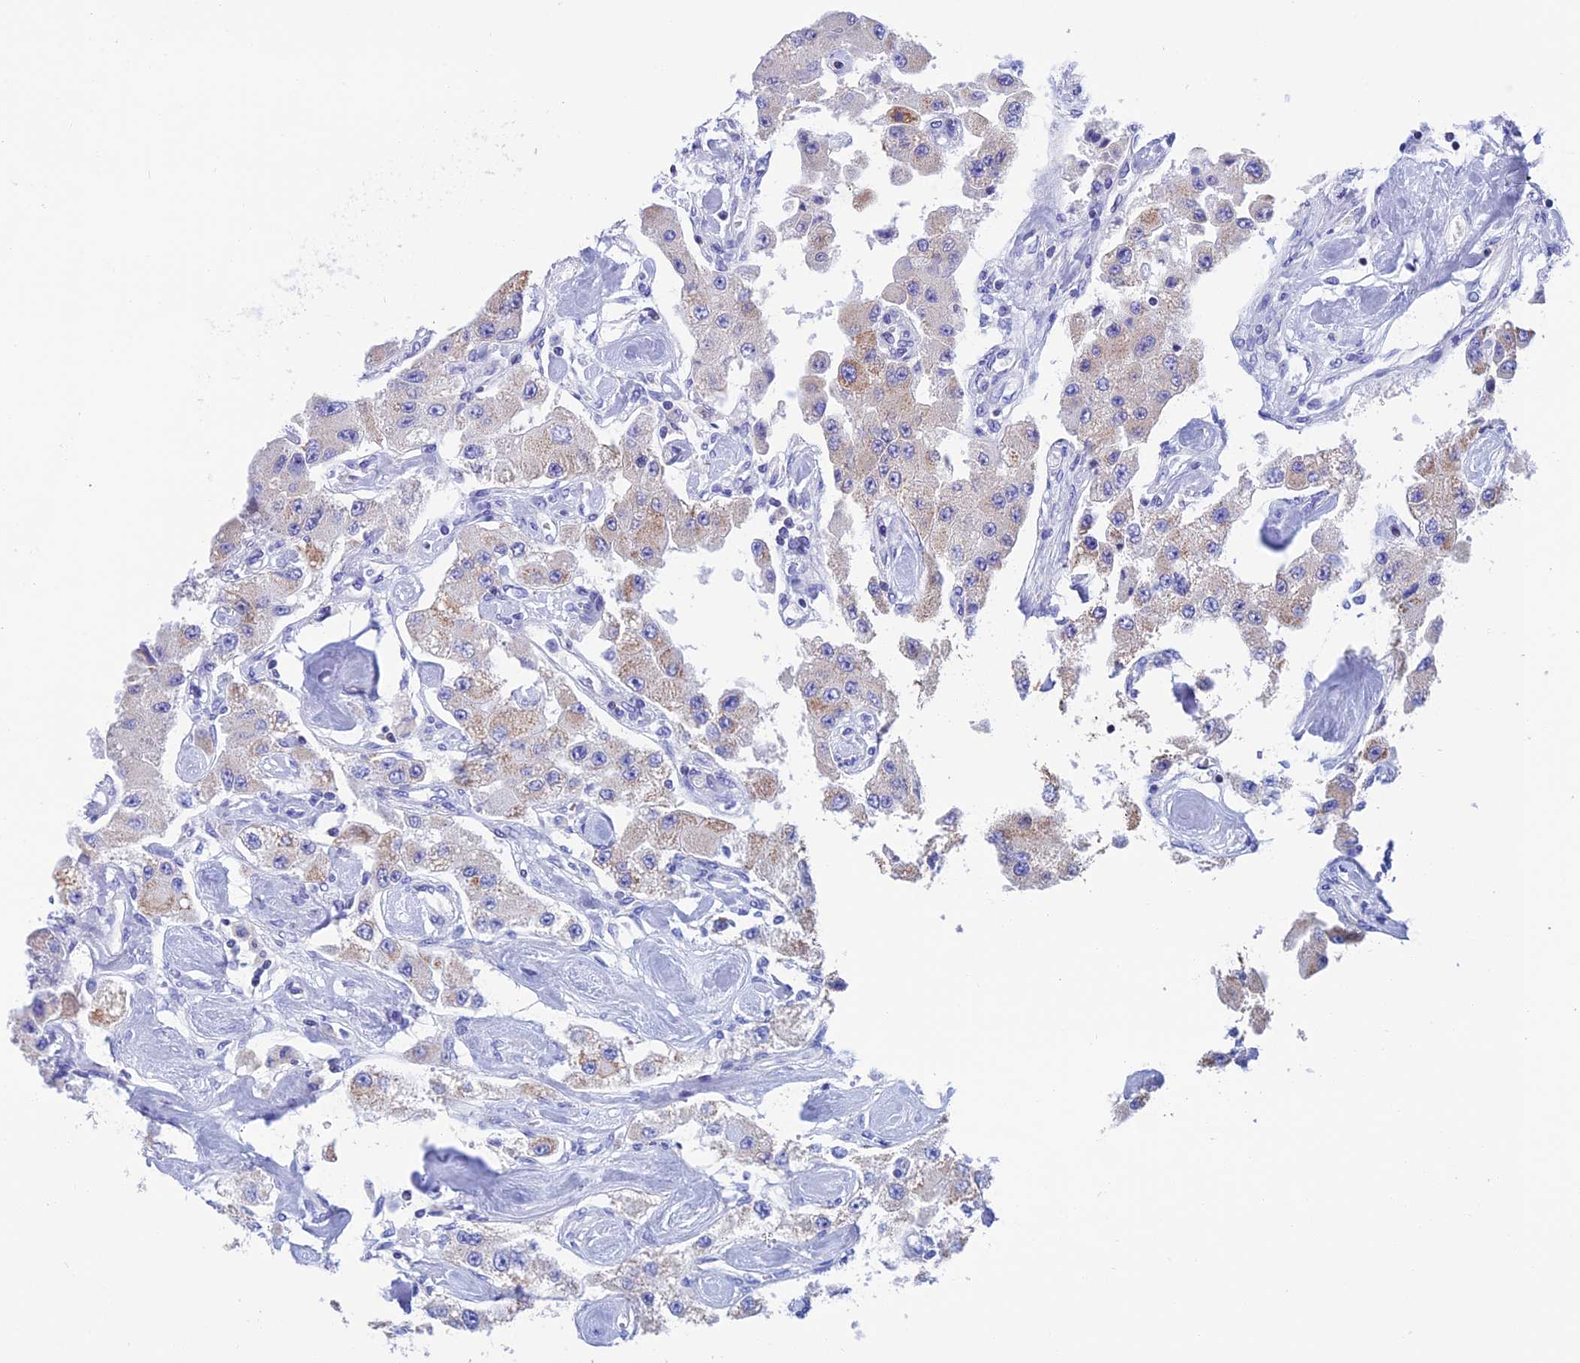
{"staining": {"intensity": "moderate", "quantity": "<25%", "location": "cytoplasmic/membranous"}, "tissue": "carcinoid", "cell_type": "Tumor cells", "image_type": "cancer", "snomed": [{"axis": "morphology", "description": "Carcinoid, malignant, NOS"}, {"axis": "topography", "description": "Pancreas"}], "caption": "Tumor cells show moderate cytoplasmic/membranous expression in approximately <25% of cells in malignant carcinoid.", "gene": "NXPE4", "patient": {"sex": "male", "age": 41}}